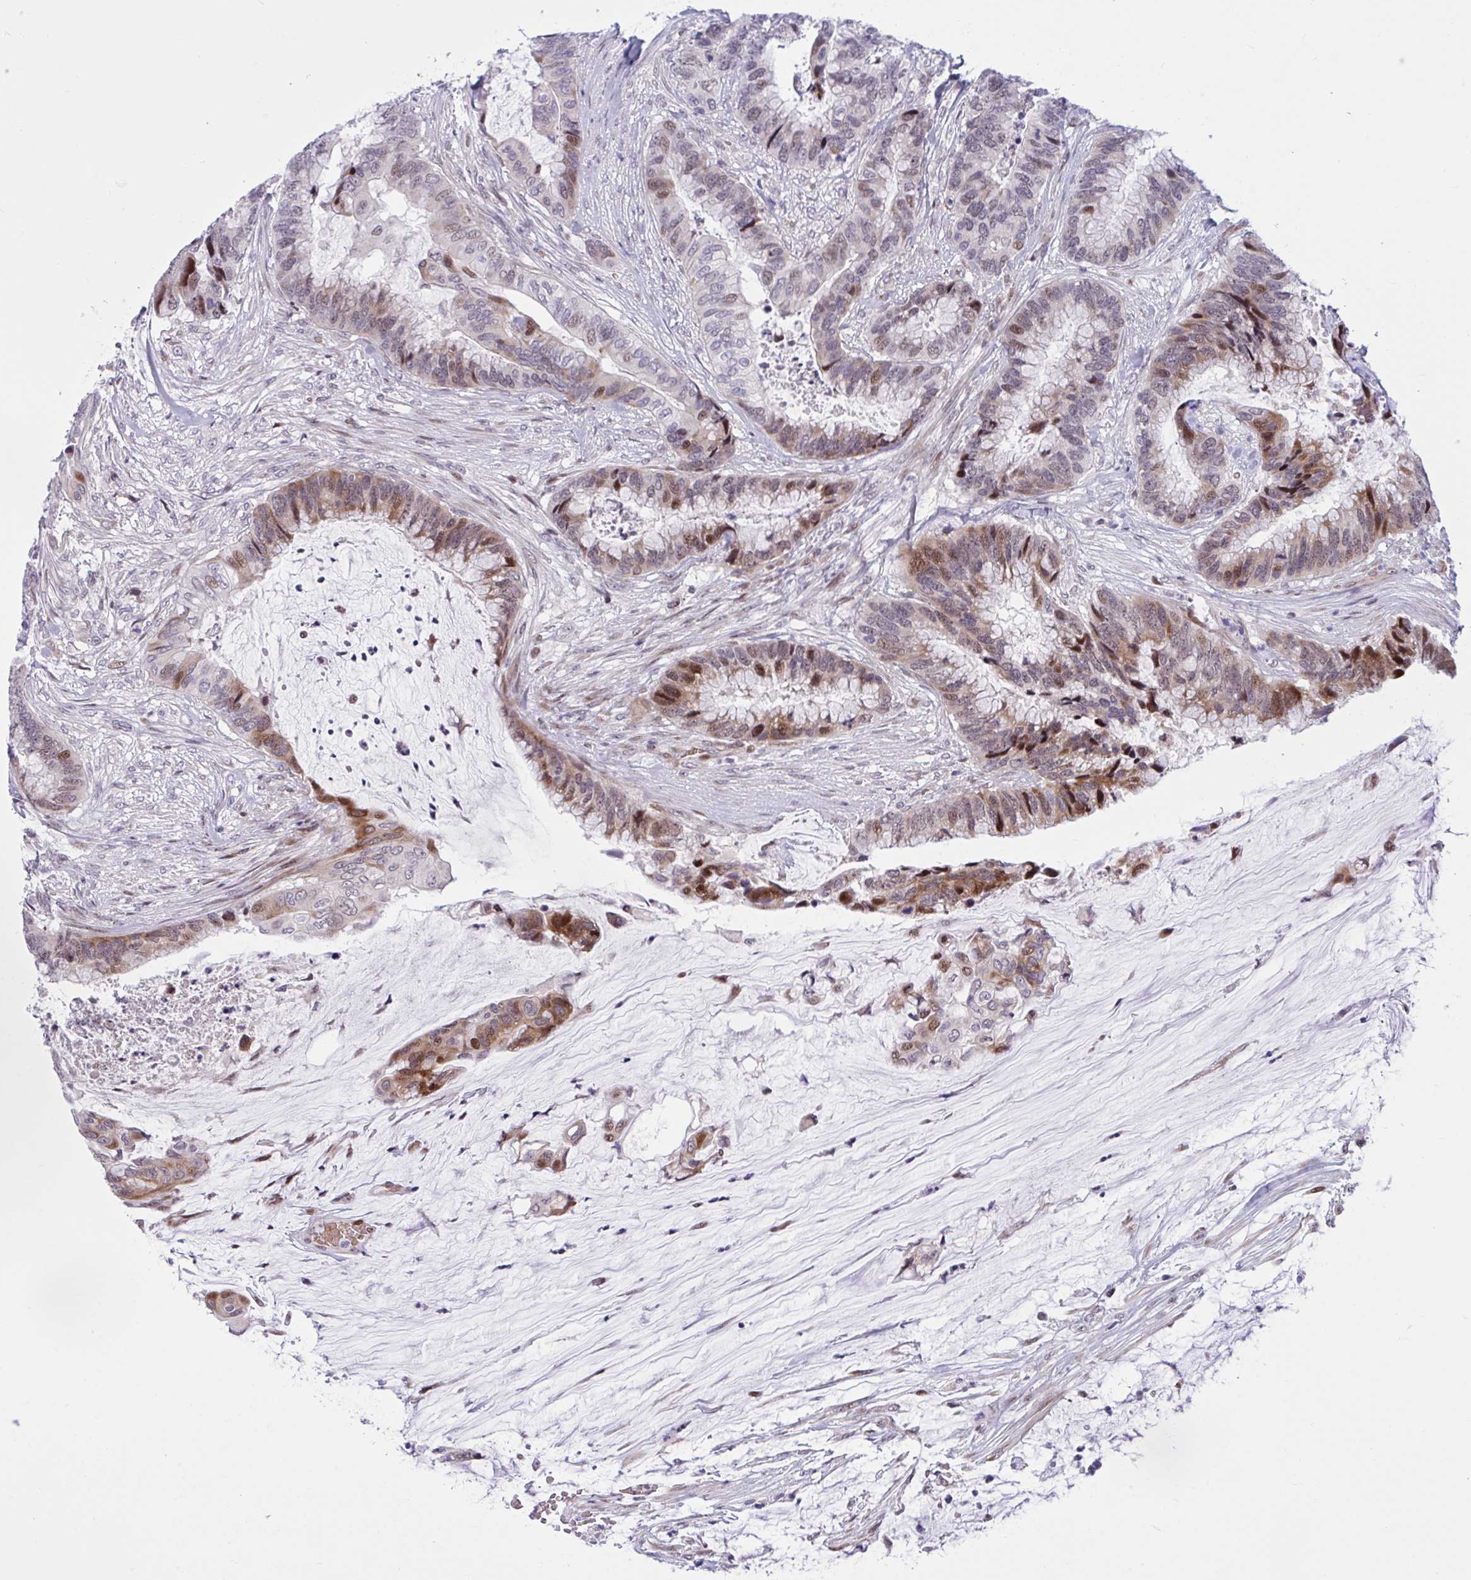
{"staining": {"intensity": "moderate", "quantity": "25%-75%", "location": "nuclear"}, "tissue": "colorectal cancer", "cell_type": "Tumor cells", "image_type": "cancer", "snomed": [{"axis": "morphology", "description": "Adenocarcinoma, NOS"}, {"axis": "topography", "description": "Rectum"}], "caption": "Adenocarcinoma (colorectal) stained for a protein shows moderate nuclear positivity in tumor cells.", "gene": "RBL1", "patient": {"sex": "female", "age": 59}}